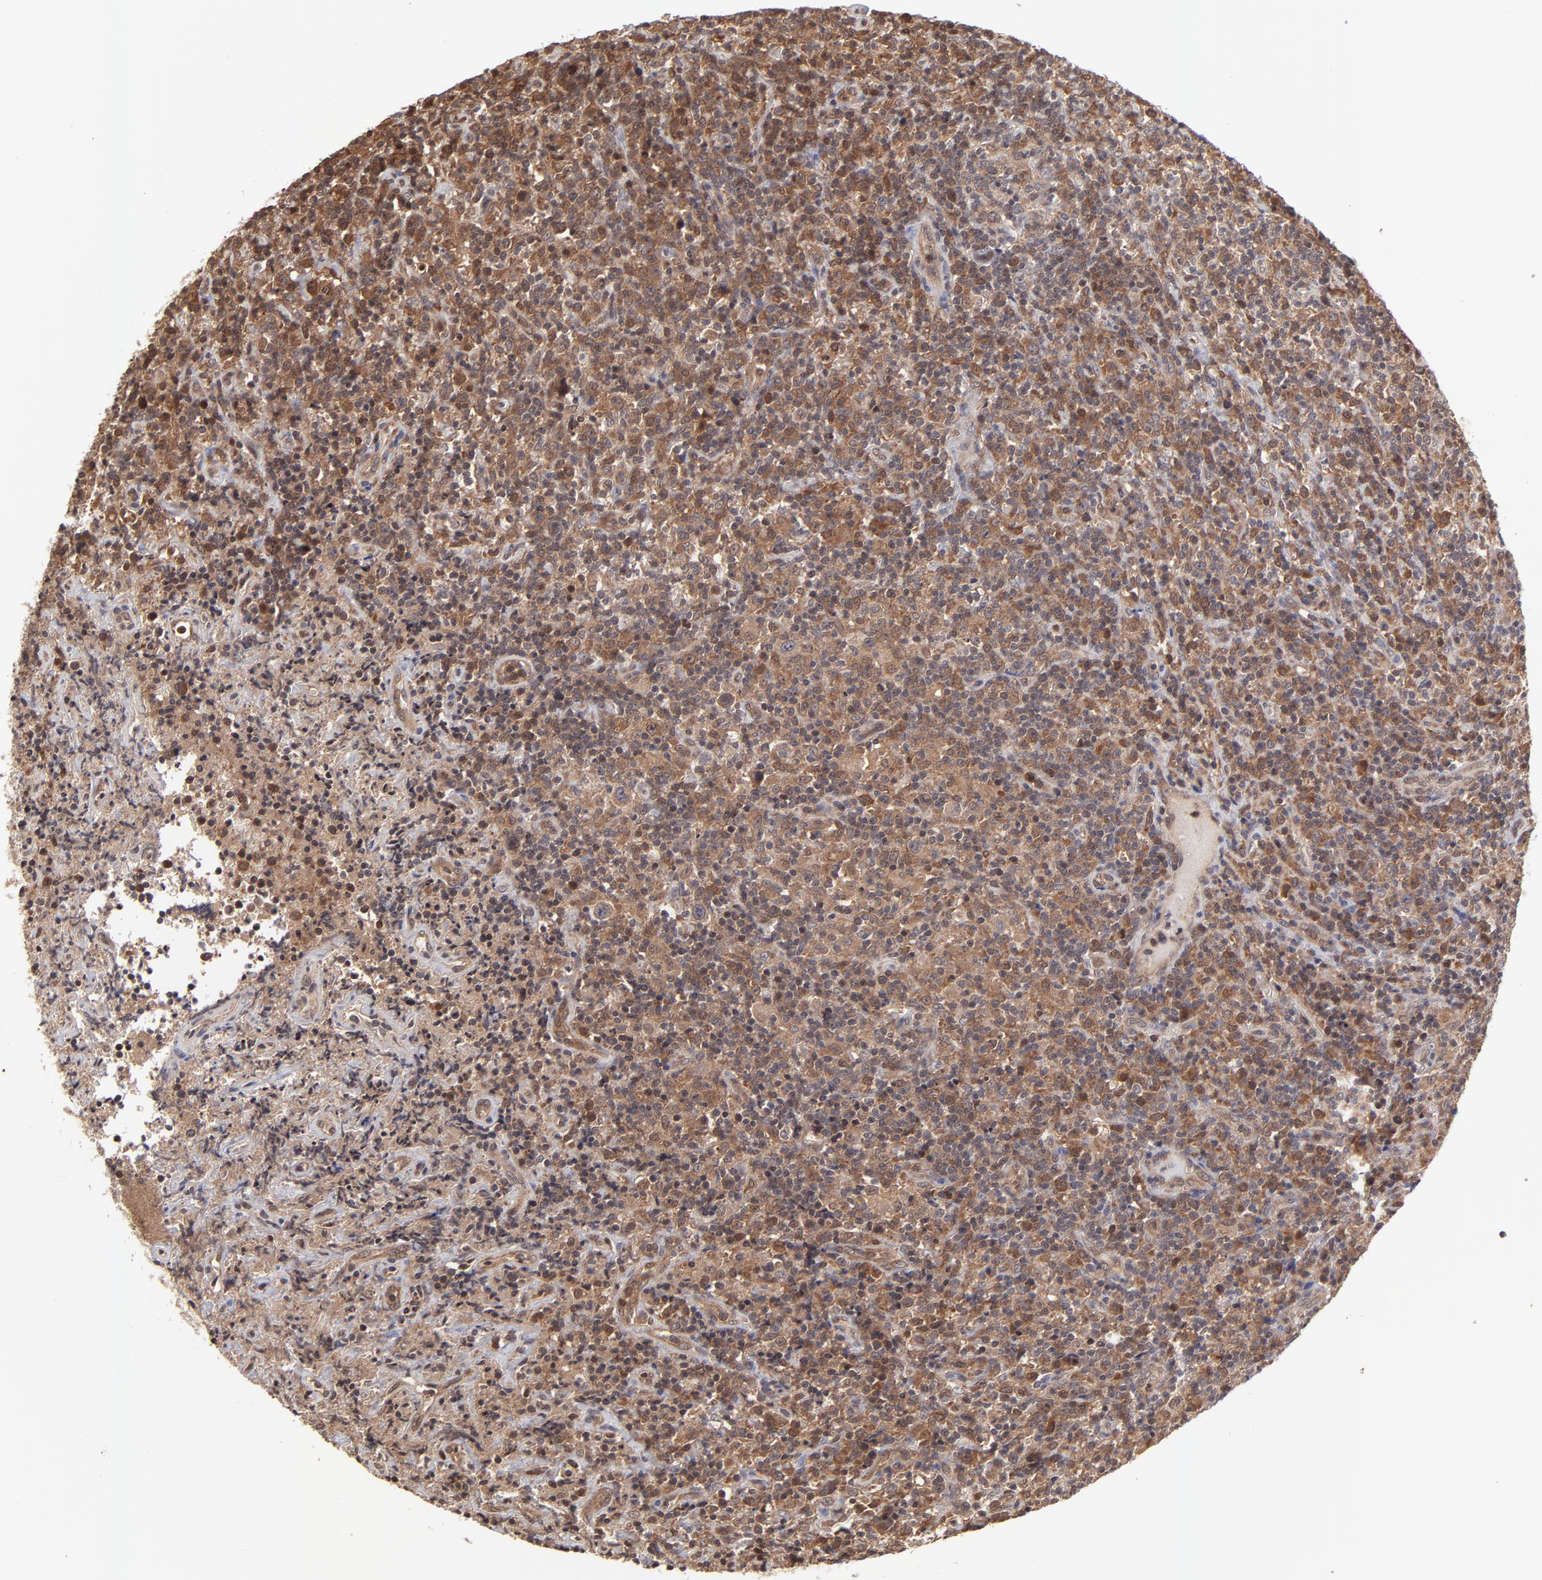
{"staining": {"intensity": "moderate", "quantity": "25%-75%", "location": "cytoplasmic/membranous"}, "tissue": "lymphoma", "cell_type": "Tumor cells", "image_type": "cancer", "snomed": [{"axis": "morphology", "description": "Hodgkin's disease, NOS"}, {"axis": "topography", "description": "Lymph node"}], "caption": "Lymphoma tissue exhibits moderate cytoplasmic/membranous expression in about 25%-75% of tumor cells, visualized by immunohistochemistry. The protein is shown in brown color, while the nuclei are stained blue.", "gene": "UBE2L6", "patient": {"sex": "male", "age": 65}}